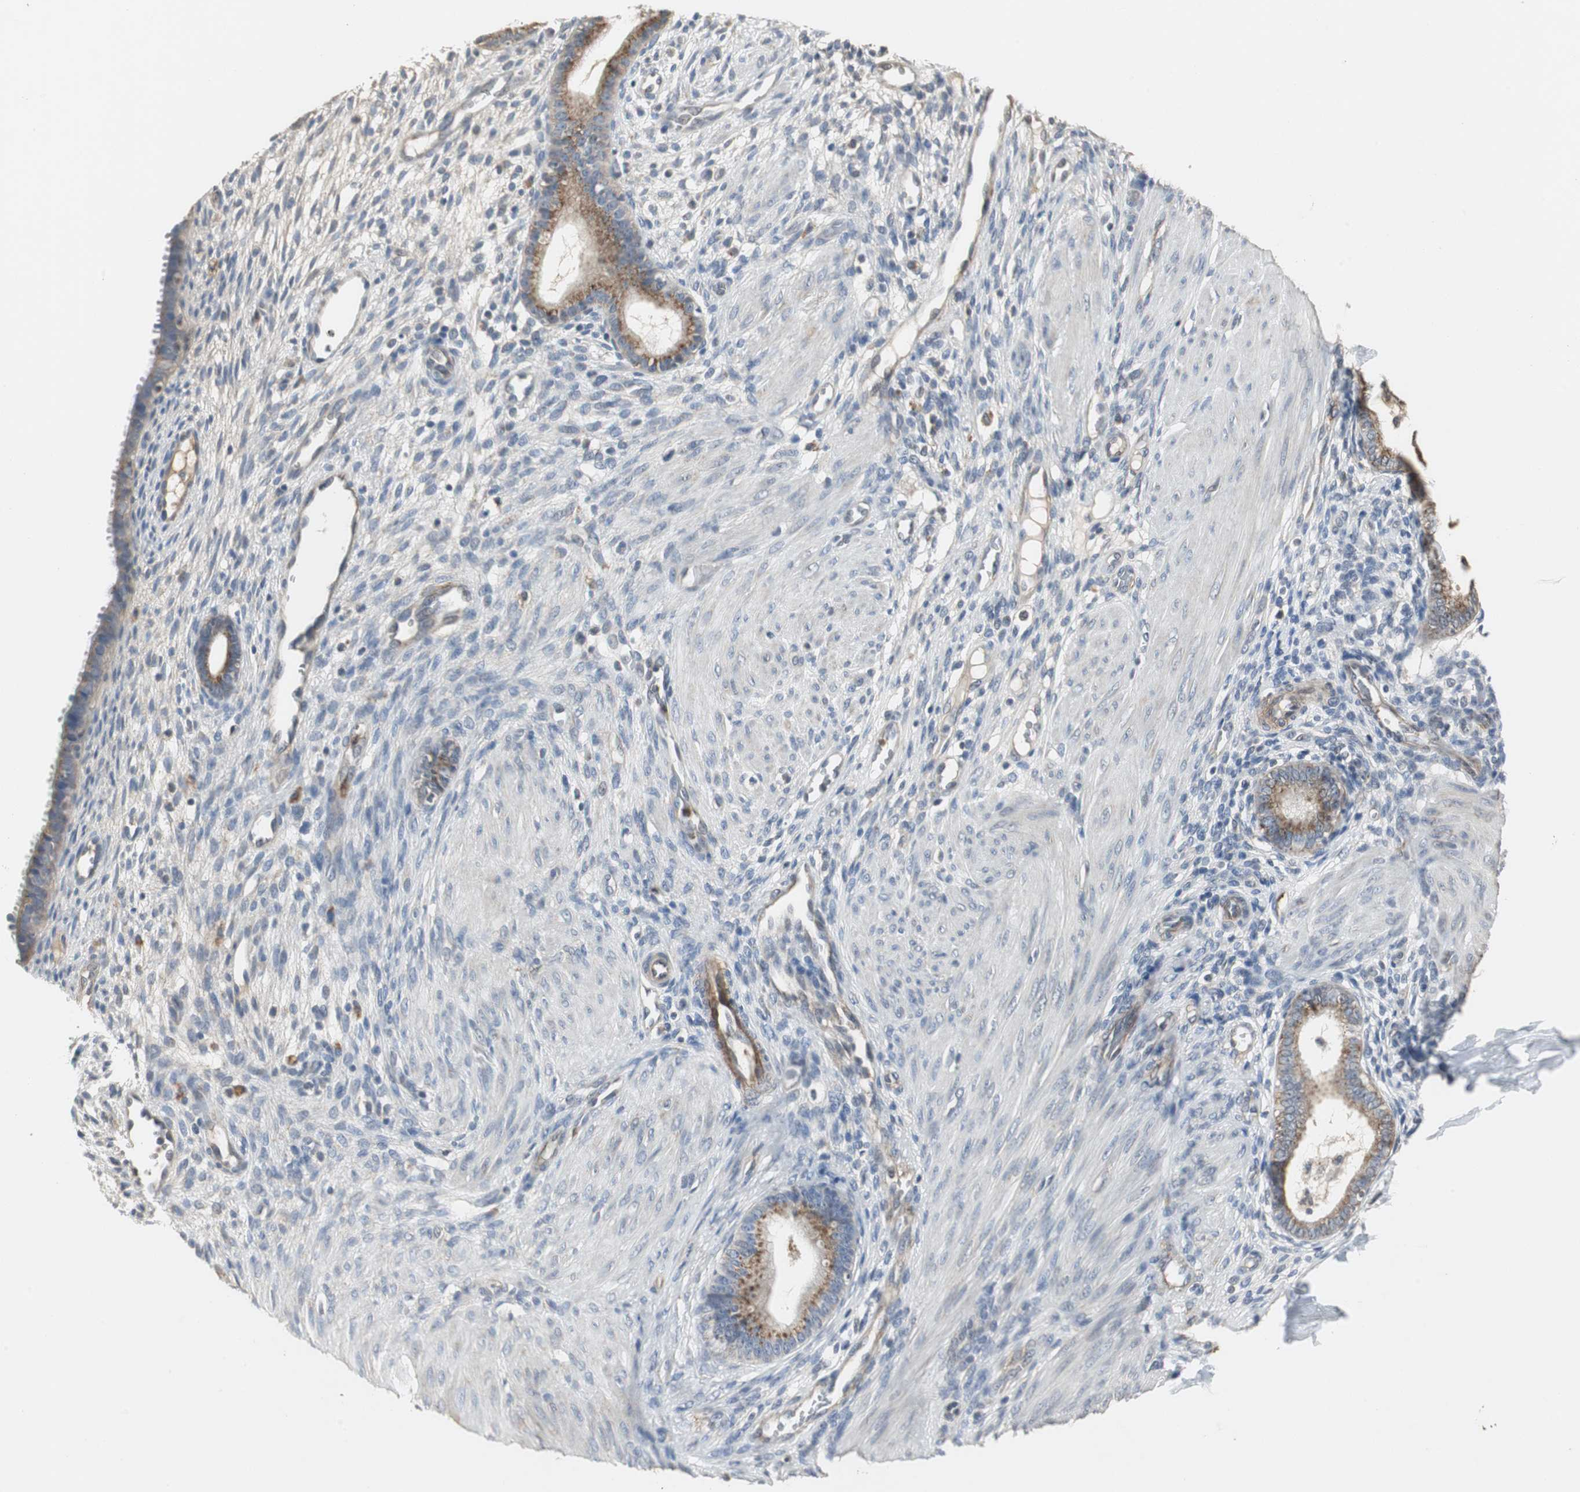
{"staining": {"intensity": "negative", "quantity": "none", "location": "none"}, "tissue": "endometrium", "cell_type": "Cells in endometrial stroma", "image_type": "normal", "snomed": [{"axis": "morphology", "description": "Normal tissue, NOS"}, {"axis": "topography", "description": "Endometrium"}], "caption": "Unremarkable endometrium was stained to show a protein in brown. There is no significant expression in cells in endometrial stroma. (DAB immunohistochemistry, high magnification).", "gene": "JTB", "patient": {"sex": "female", "age": 72}}